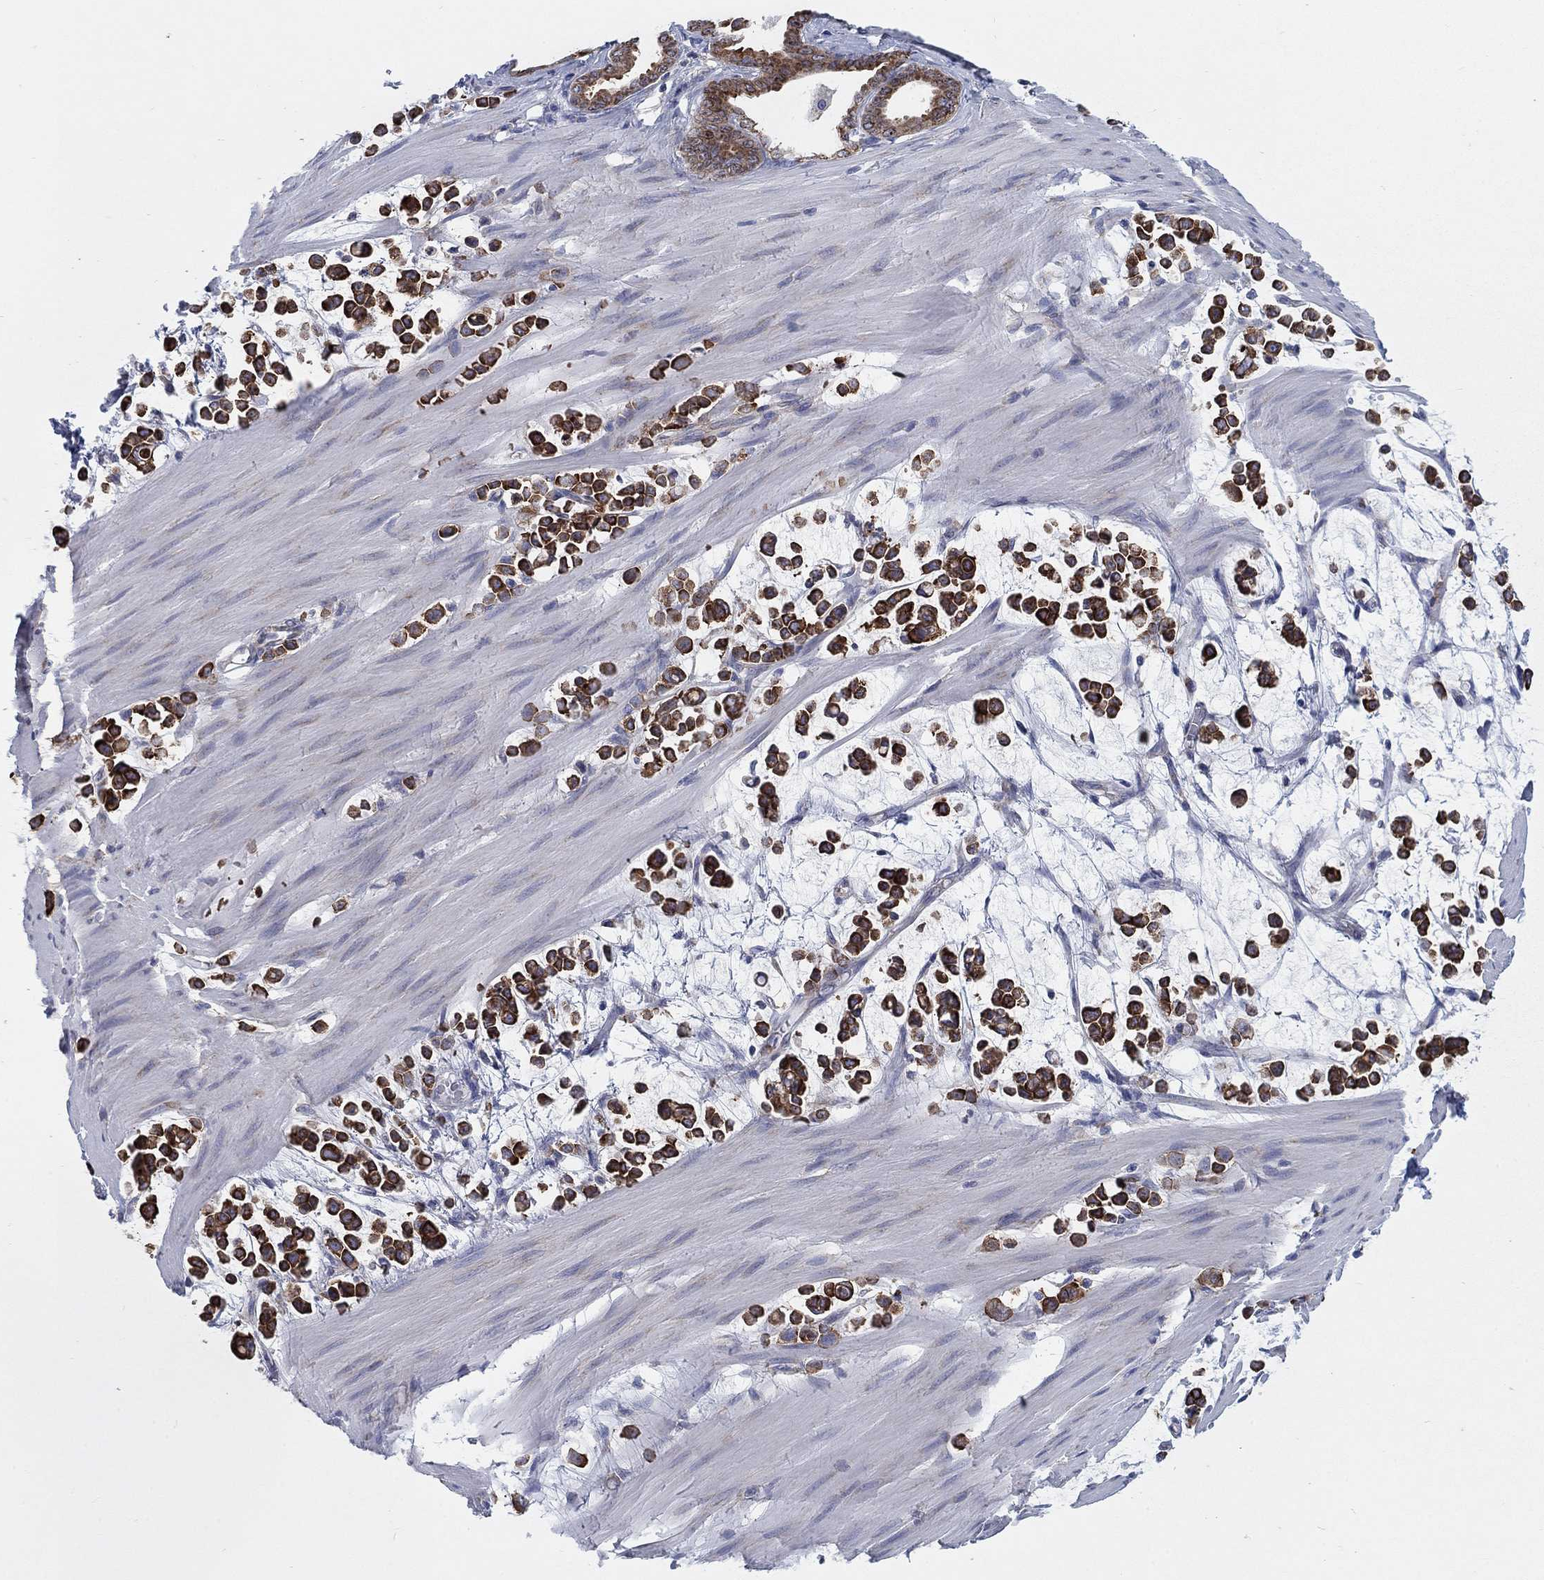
{"staining": {"intensity": "strong", "quantity": ">75%", "location": "cytoplasmic/membranous"}, "tissue": "stomach cancer", "cell_type": "Tumor cells", "image_type": "cancer", "snomed": [{"axis": "morphology", "description": "Adenocarcinoma, NOS"}, {"axis": "topography", "description": "Stomach"}], "caption": "Tumor cells reveal high levels of strong cytoplasmic/membranous positivity in approximately >75% of cells in adenocarcinoma (stomach). The staining was performed using DAB, with brown indicating positive protein expression. Nuclei are stained blue with hematoxylin.", "gene": "TMEM59", "patient": {"sex": "male", "age": 82}}